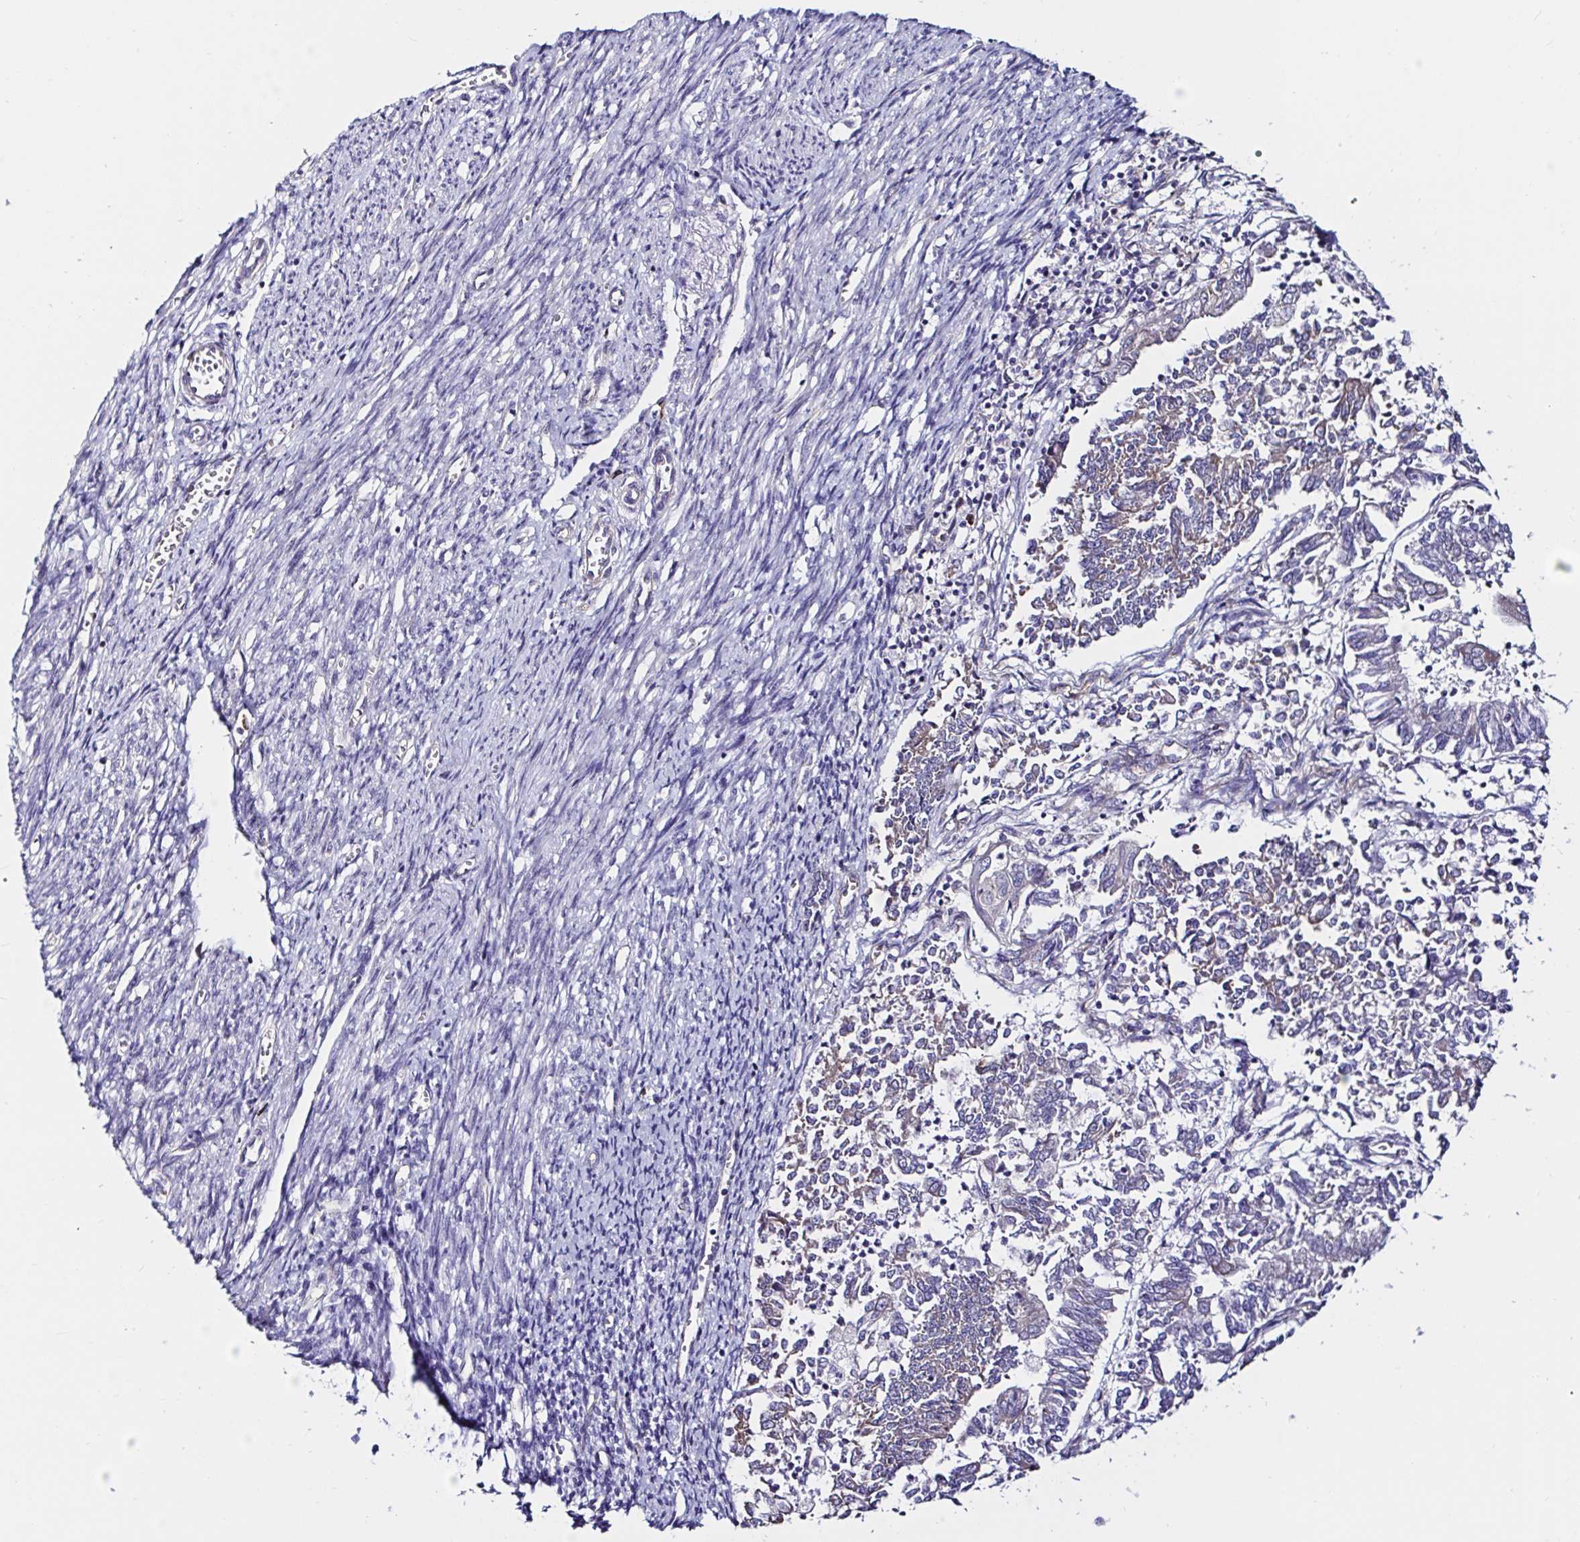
{"staining": {"intensity": "negative", "quantity": "none", "location": "none"}, "tissue": "endometrial cancer", "cell_type": "Tumor cells", "image_type": "cancer", "snomed": [{"axis": "morphology", "description": "Adenocarcinoma, NOS"}, {"axis": "topography", "description": "Endometrium"}], "caption": "DAB (3,3'-diaminobenzidine) immunohistochemical staining of human endometrial cancer displays no significant expression in tumor cells.", "gene": "VSIG2", "patient": {"sex": "female", "age": 65}}